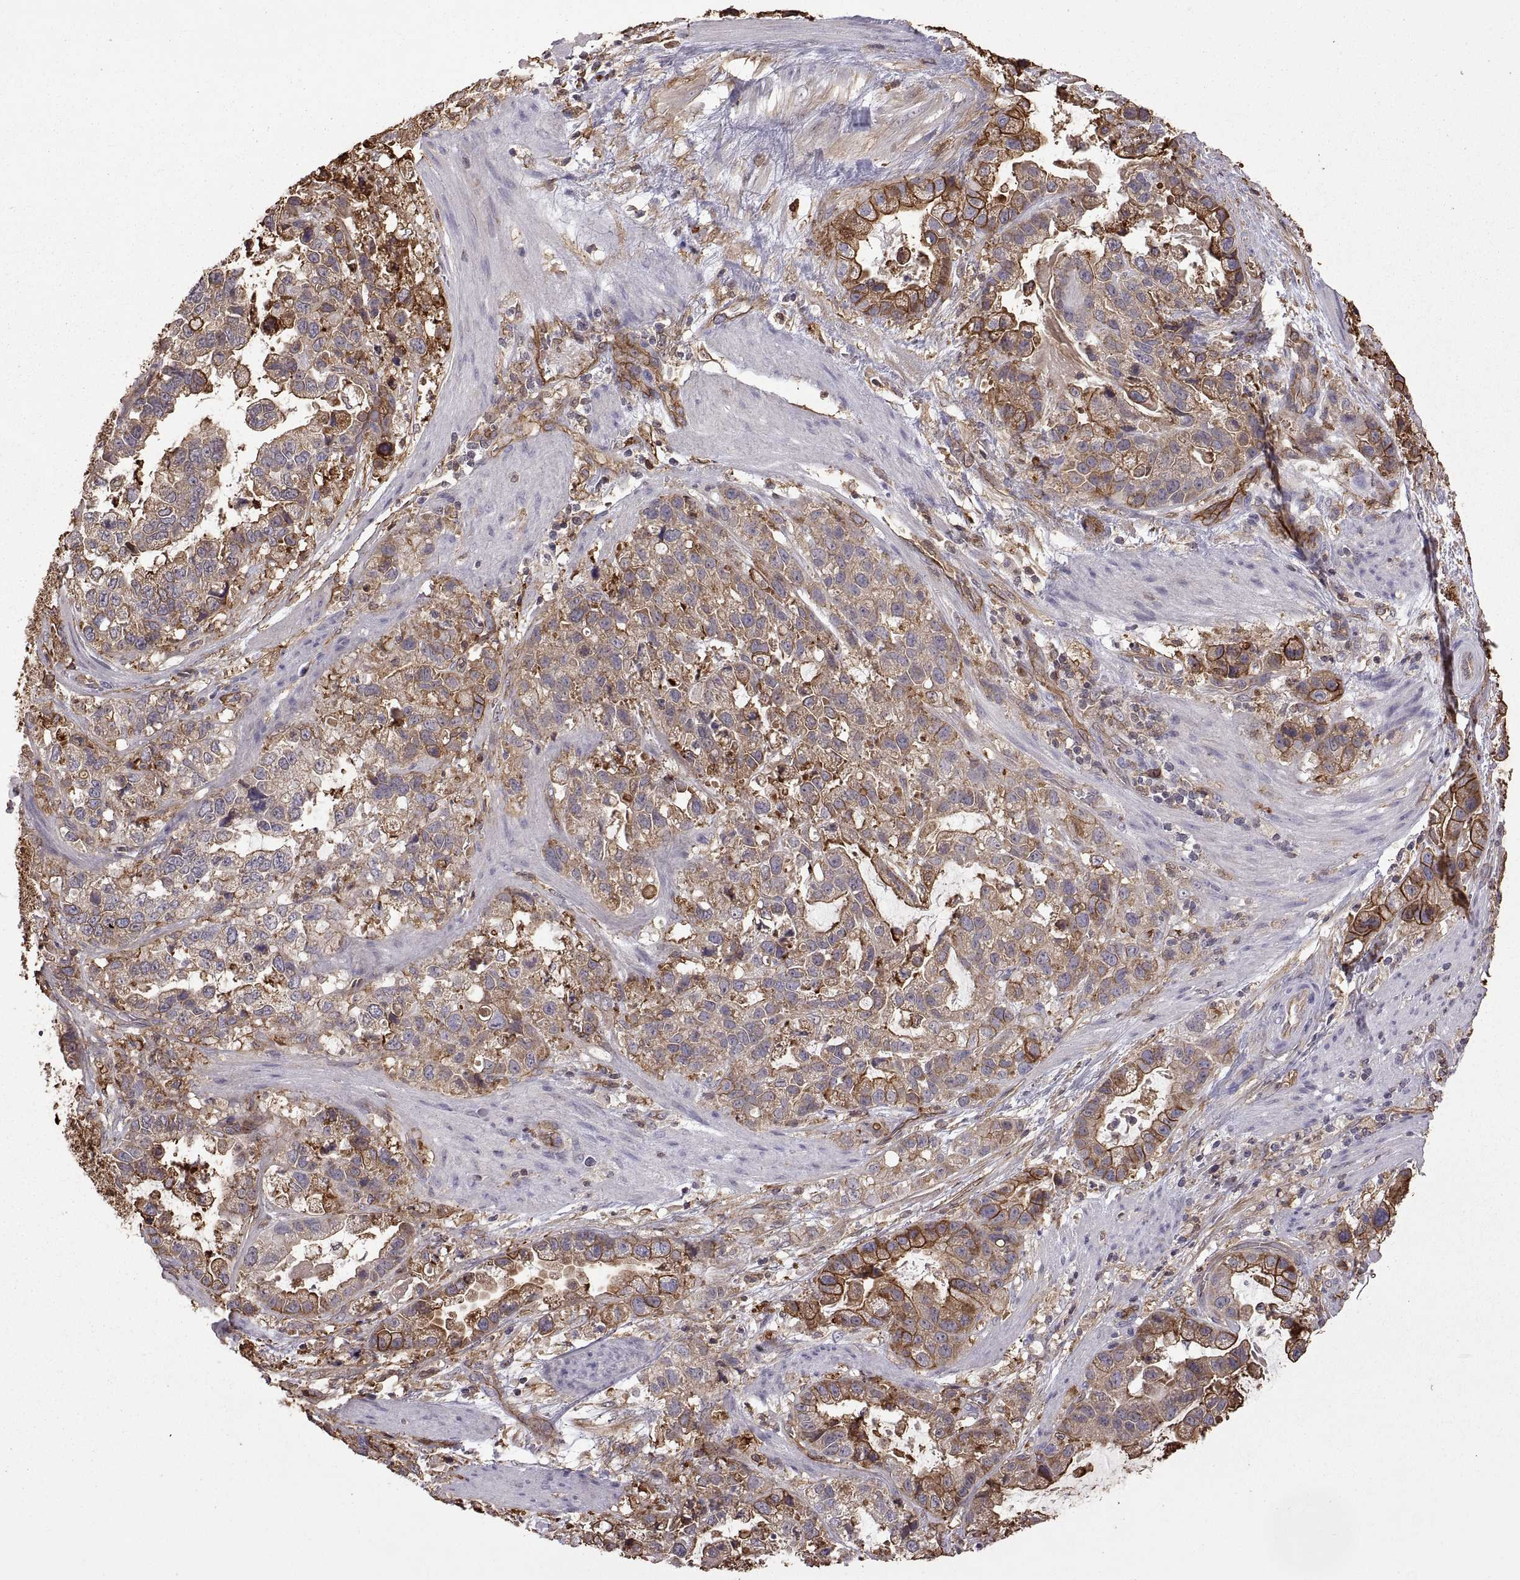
{"staining": {"intensity": "moderate", "quantity": "25%-75%", "location": "cytoplasmic/membranous"}, "tissue": "stomach cancer", "cell_type": "Tumor cells", "image_type": "cancer", "snomed": [{"axis": "morphology", "description": "Adenocarcinoma, NOS"}, {"axis": "topography", "description": "Stomach"}], "caption": "IHC (DAB) staining of human stomach cancer (adenocarcinoma) demonstrates moderate cytoplasmic/membranous protein positivity in about 25%-75% of tumor cells. (brown staining indicates protein expression, while blue staining denotes nuclei).", "gene": "S100A10", "patient": {"sex": "male", "age": 59}}